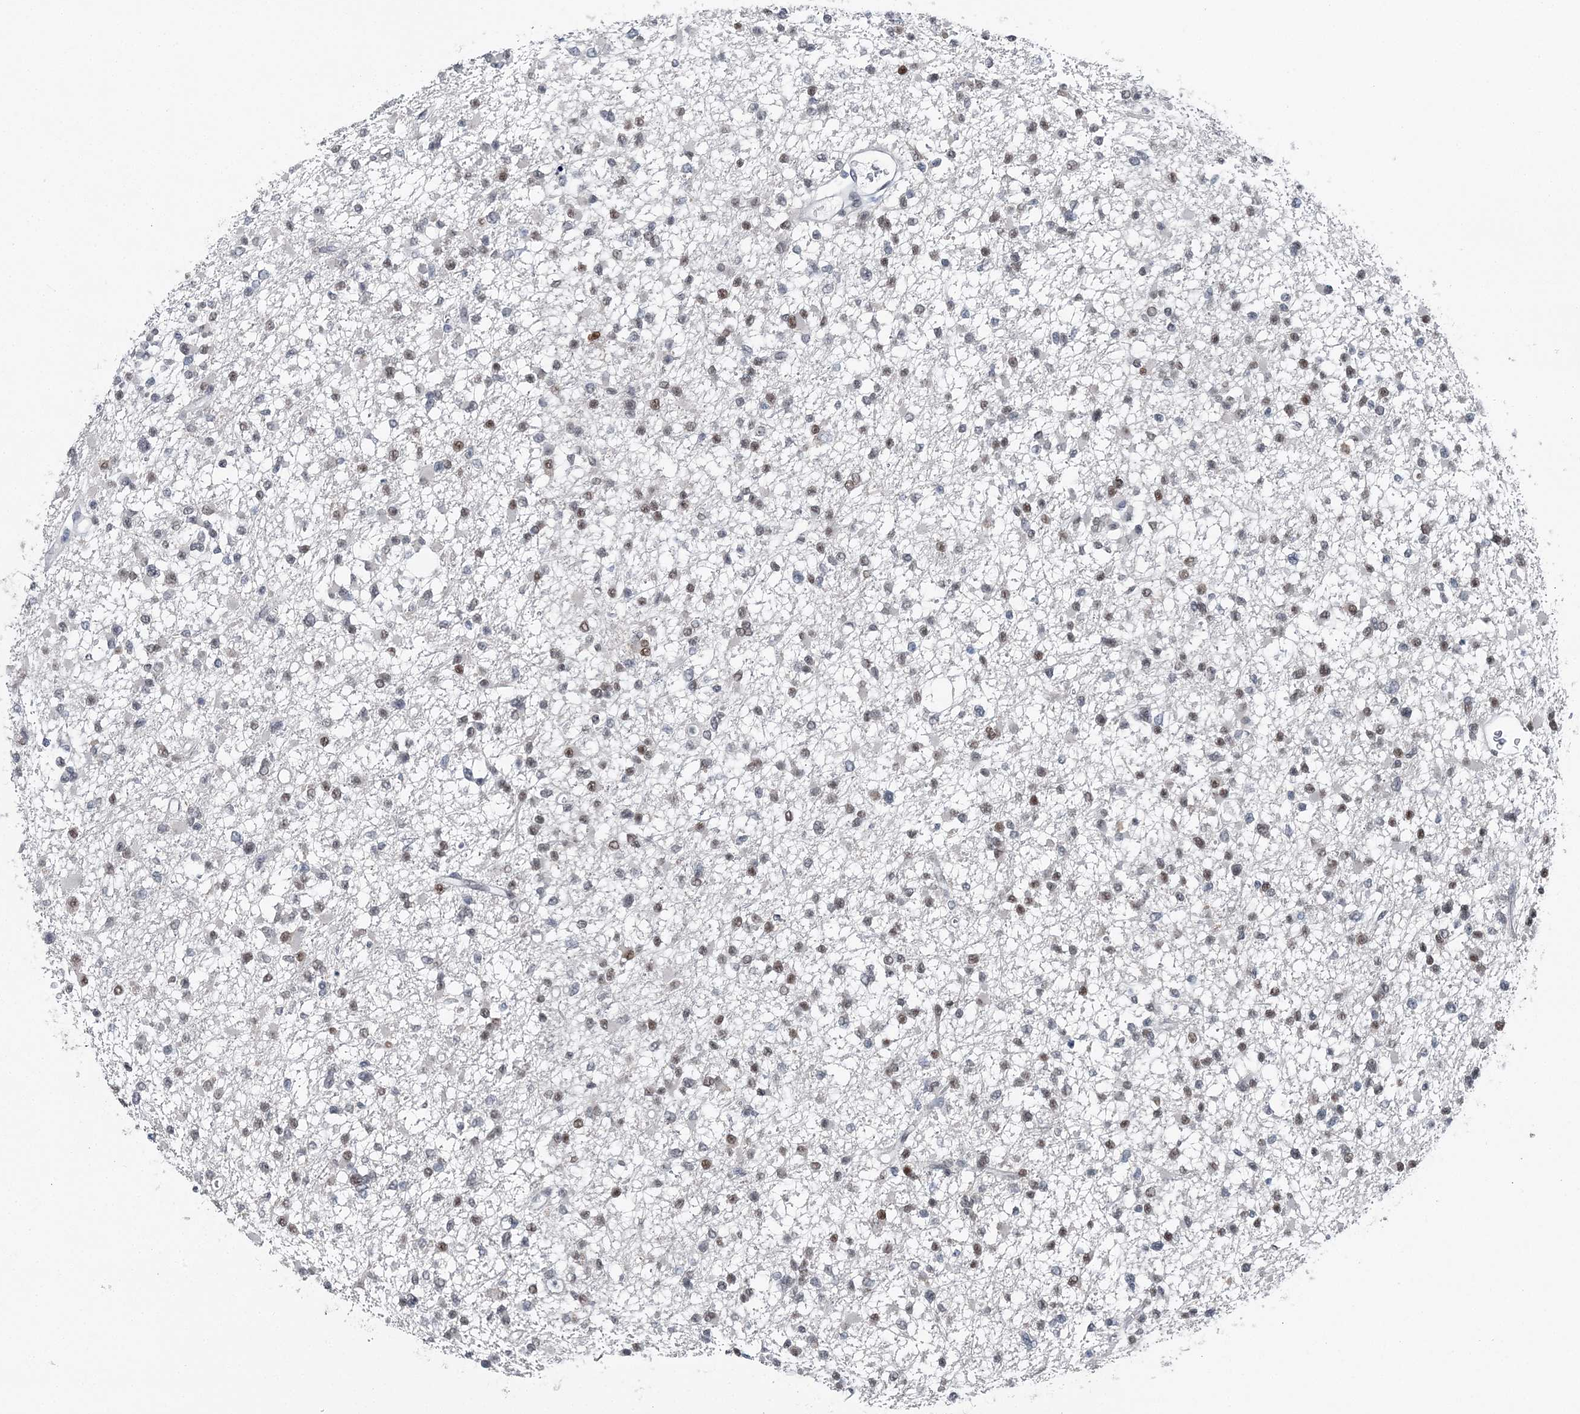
{"staining": {"intensity": "weak", "quantity": "25%-75%", "location": "nuclear"}, "tissue": "glioma", "cell_type": "Tumor cells", "image_type": "cancer", "snomed": [{"axis": "morphology", "description": "Glioma, malignant, Low grade"}, {"axis": "topography", "description": "Brain"}], "caption": "A histopathology image of human malignant glioma (low-grade) stained for a protein demonstrates weak nuclear brown staining in tumor cells.", "gene": "HAT1", "patient": {"sex": "female", "age": 22}}